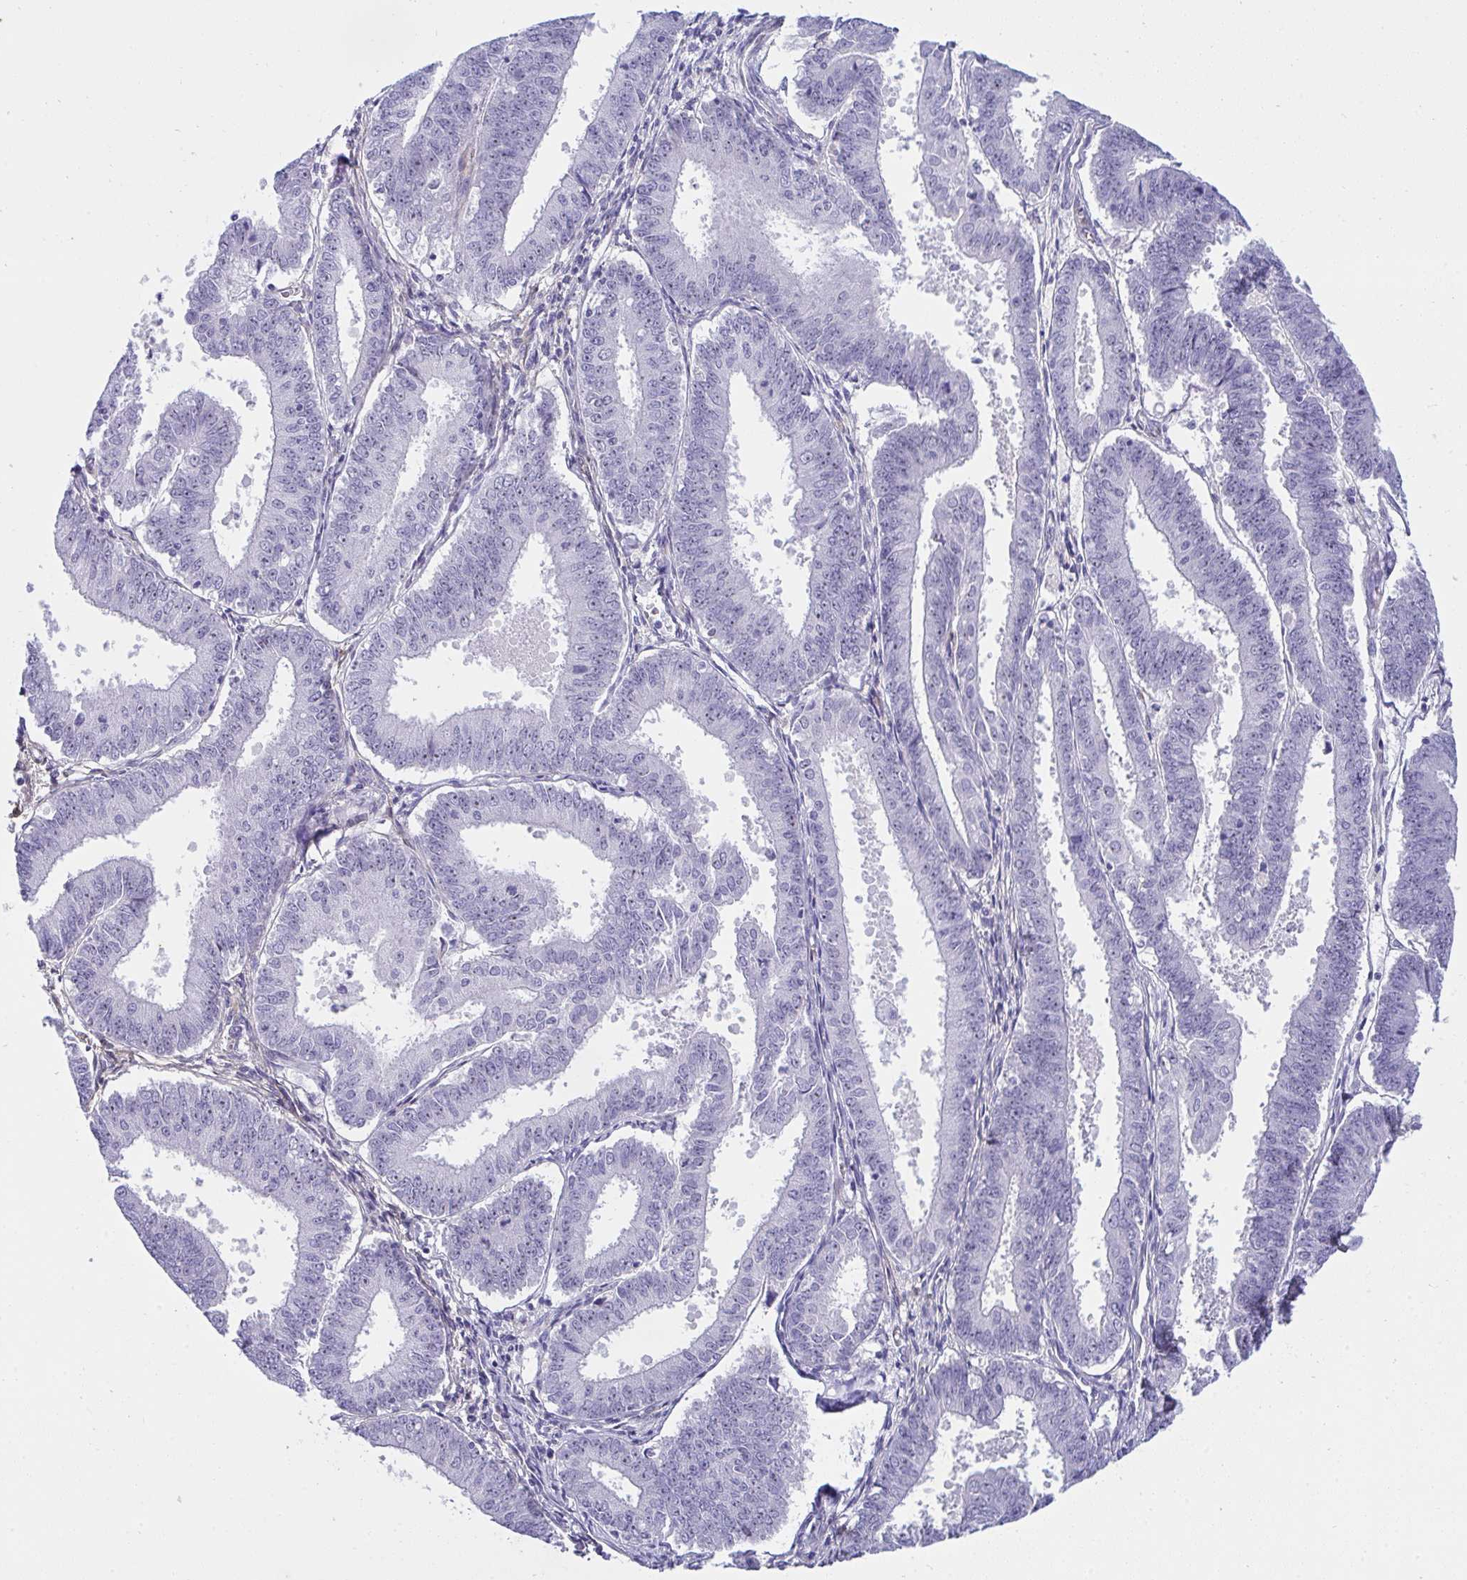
{"staining": {"intensity": "negative", "quantity": "none", "location": "none"}, "tissue": "endometrial cancer", "cell_type": "Tumor cells", "image_type": "cancer", "snomed": [{"axis": "morphology", "description": "Adenocarcinoma, NOS"}, {"axis": "topography", "description": "Endometrium"}], "caption": "DAB immunohistochemical staining of endometrial cancer (adenocarcinoma) displays no significant expression in tumor cells.", "gene": "LHFPL6", "patient": {"sex": "female", "age": 73}}